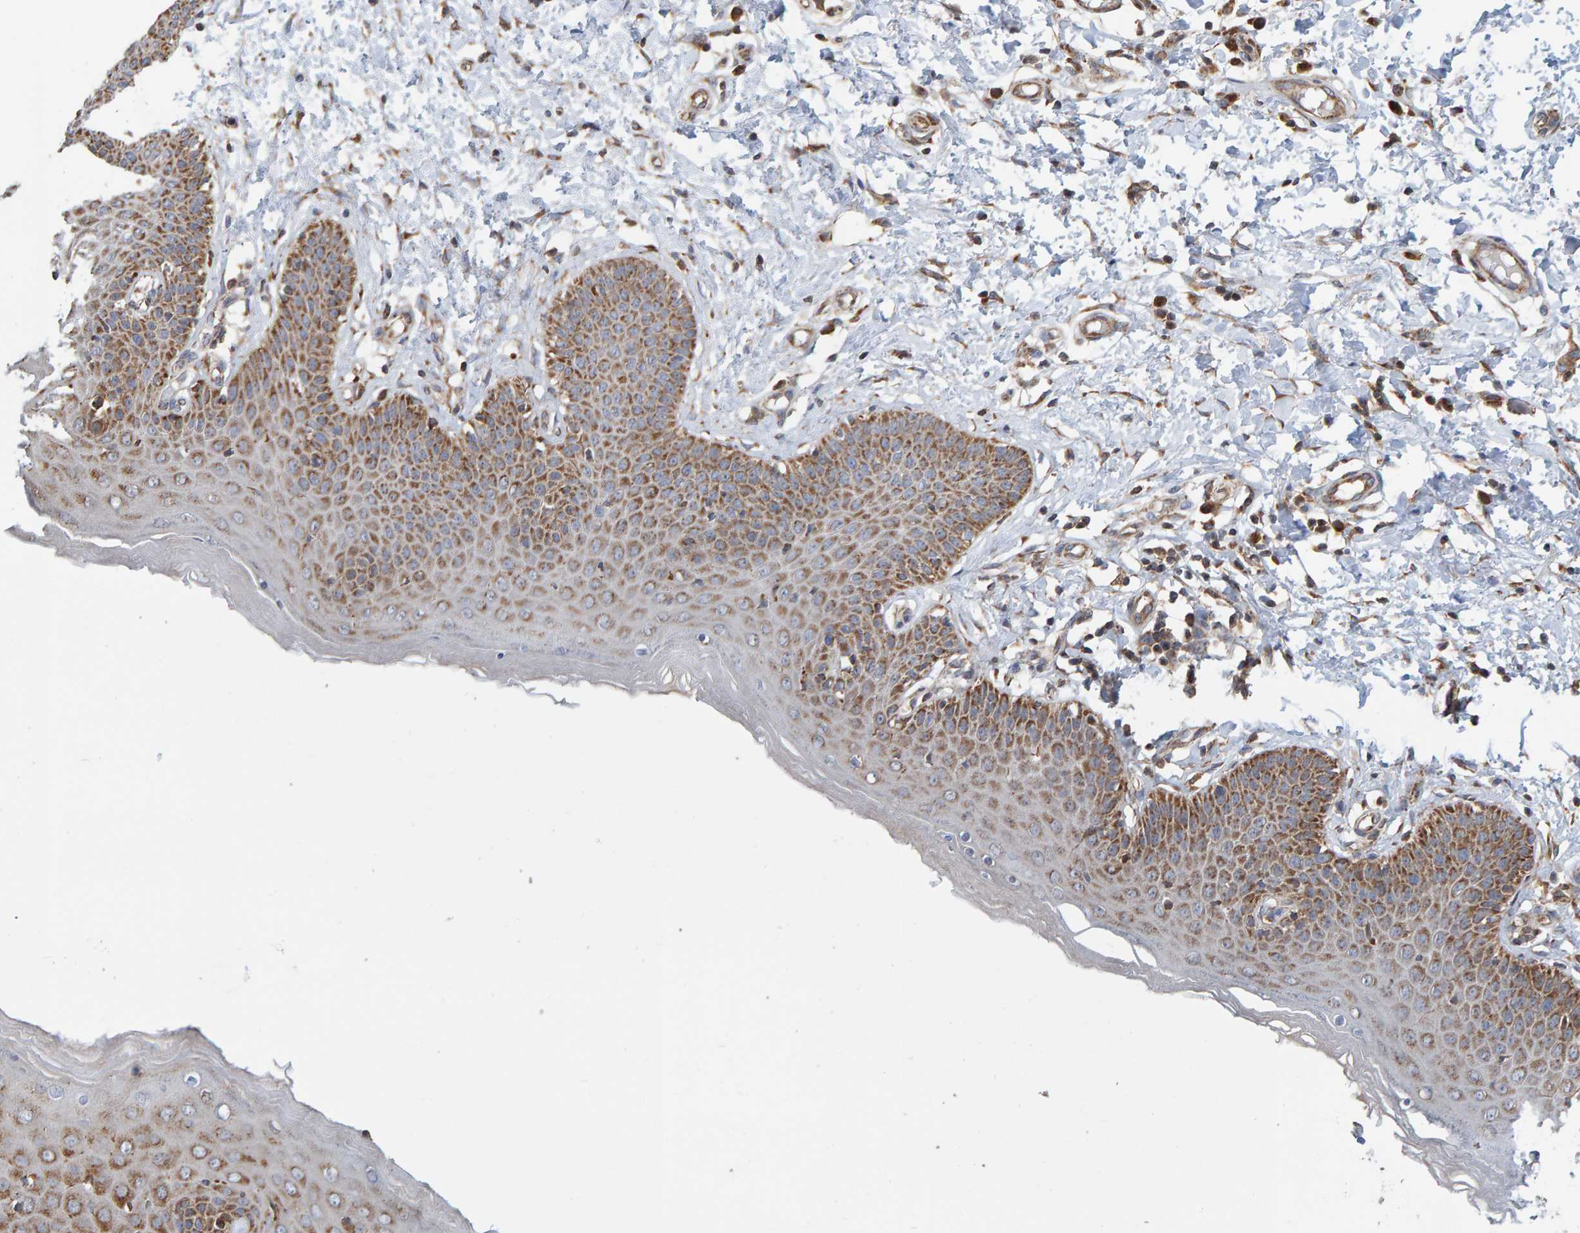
{"staining": {"intensity": "strong", "quantity": ">75%", "location": "cytoplasmic/membranous"}, "tissue": "skin", "cell_type": "Epidermal cells", "image_type": "normal", "snomed": [{"axis": "morphology", "description": "Normal tissue, NOS"}, {"axis": "topography", "description": "Vulva"}], "caption": "Immunohistochemical staining of benign human skin displays high levels of strong cytoplasmic/membranous expression in approximately >75% of epidermal cells.", "gene": "MRPL45", "patient": {"sex": "female", "age": 66}}